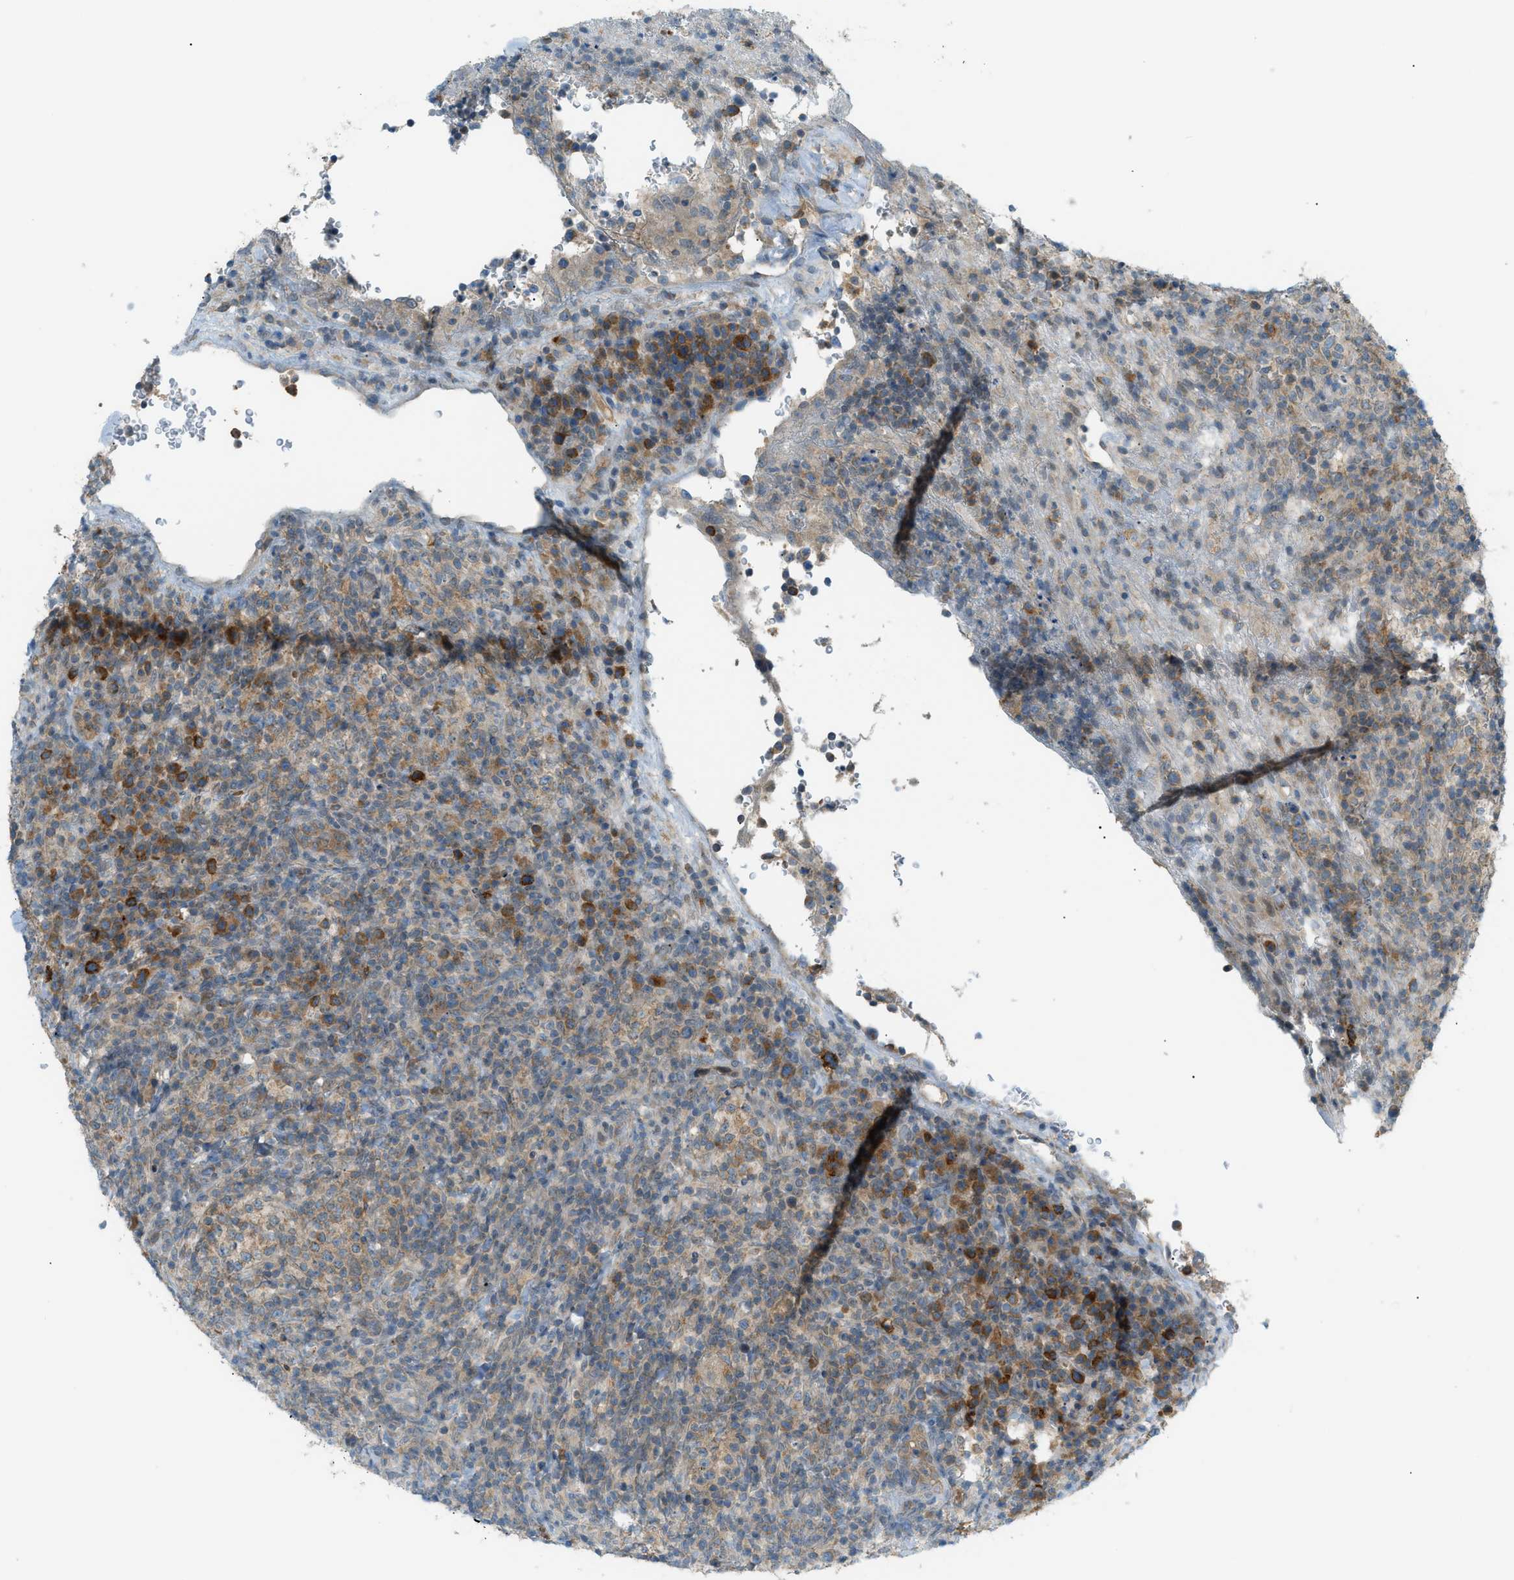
{"staining": {"intensity": "moderate", "quantity": ">75%", "location": "cytoplasmic/membranous"}, "tissue": "lymphoma", "cell_type": "Tumor cells", "image_type": "cancer", "snomed": [{"axis": "morphology", "description": "Malignant lymphoma, non-Hodgkin's type, High grade"}, {"axis": "topography", "description": "Lymph node"}], "caption": "Lymphoma stained with DAB (3,3'-diaminobenzidine) immunohistochemistry demonstrates medium levels of moderate cytoplasmic/membranous expression in about >75% of tumor cells.", "gene": "DYRK1A", "patient": {"sex": "female", "age": 76}}